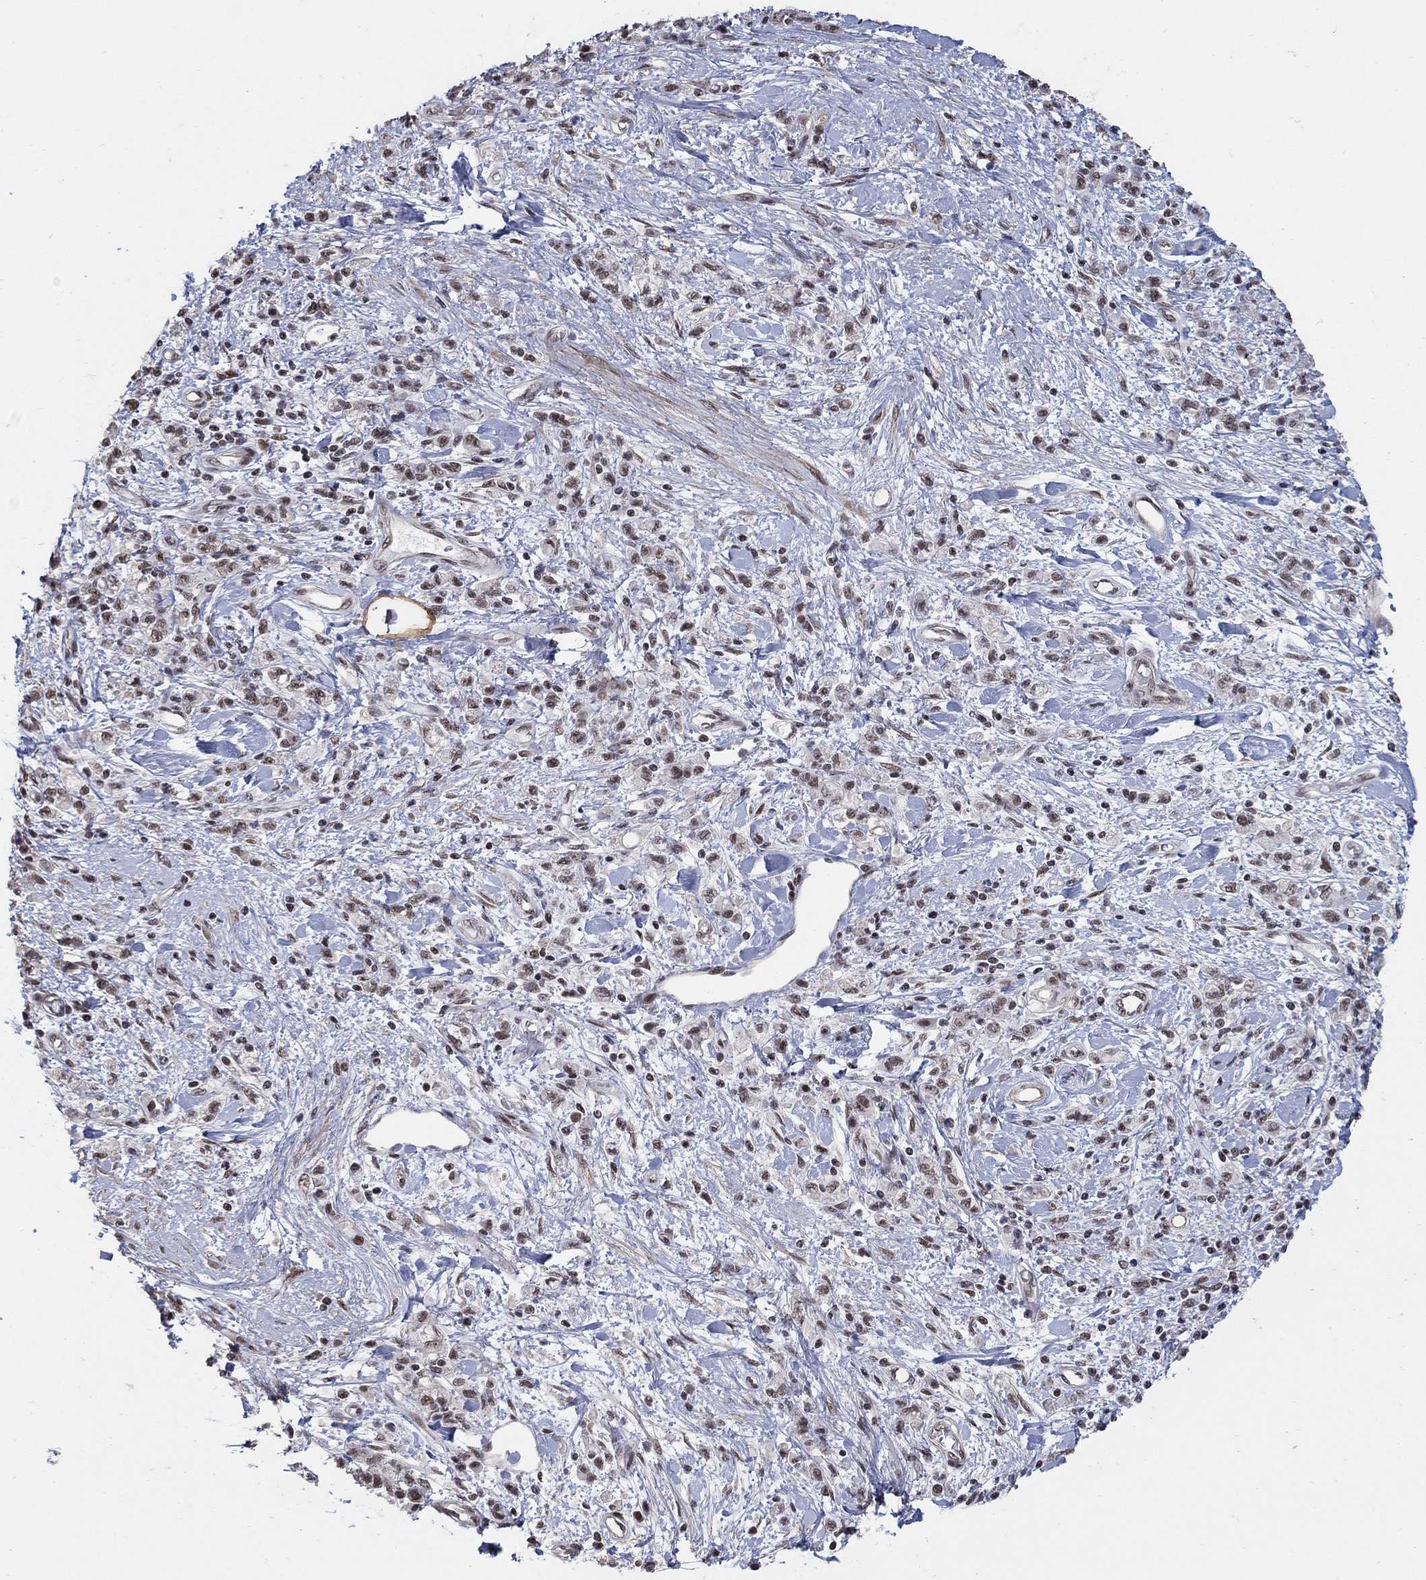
{"staining": {"intensity": "moderate", "quantity": "25%-75%", "location": "nuclear"}, "tissue": "stomach cancer", "cell_type": "Tumor cells", "image_type": "cancer", "snomed": [{"axis": "morphology", "description": "Adenocarcinoma, NOS"}, {"axis": "topography", "description": "Stomach"}], "caption": "Stomach cancer stained with a protein marker displays moderate staining in tumor cells.", "gene": "PNISR", "patient": {"sex": "male", "age": 77}}